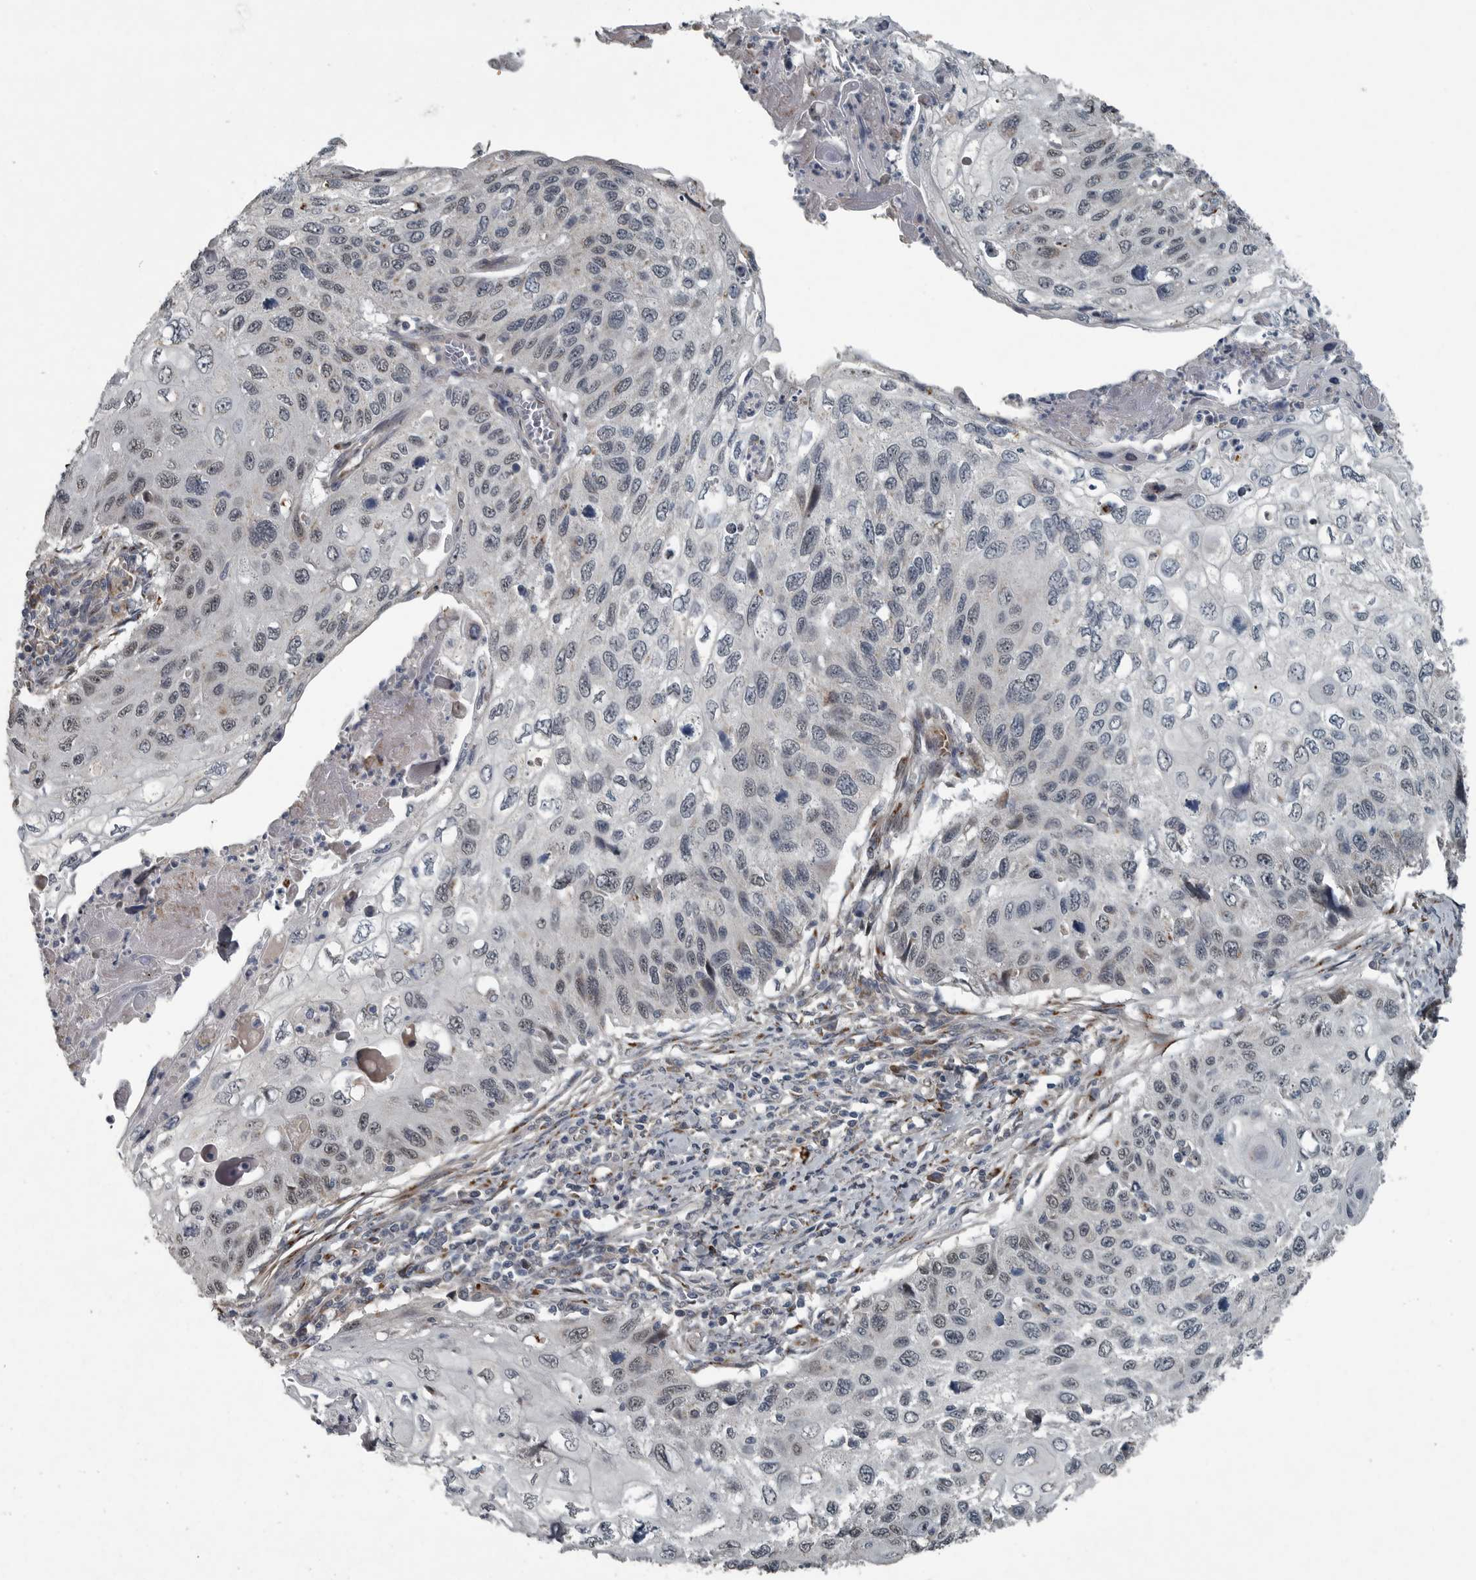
{"staining": {"intensity": "negative", "quantity": "none", "location": "none"}, "tissue": "cervical cancer", "cell_type": "Tumor cells", "image_type": "cancer", "snomed": [{"axis": "morphology", "description": "Squamous cell carcinoma, NOS"}, {"axis": "topography", "description": "Cervix"}], "caption": "There is no significant expression in tumor cells of squamous cell carcinoma (cervical).", "gene": "ZNF345", "patient": {"sex": "female", "age": 70}}